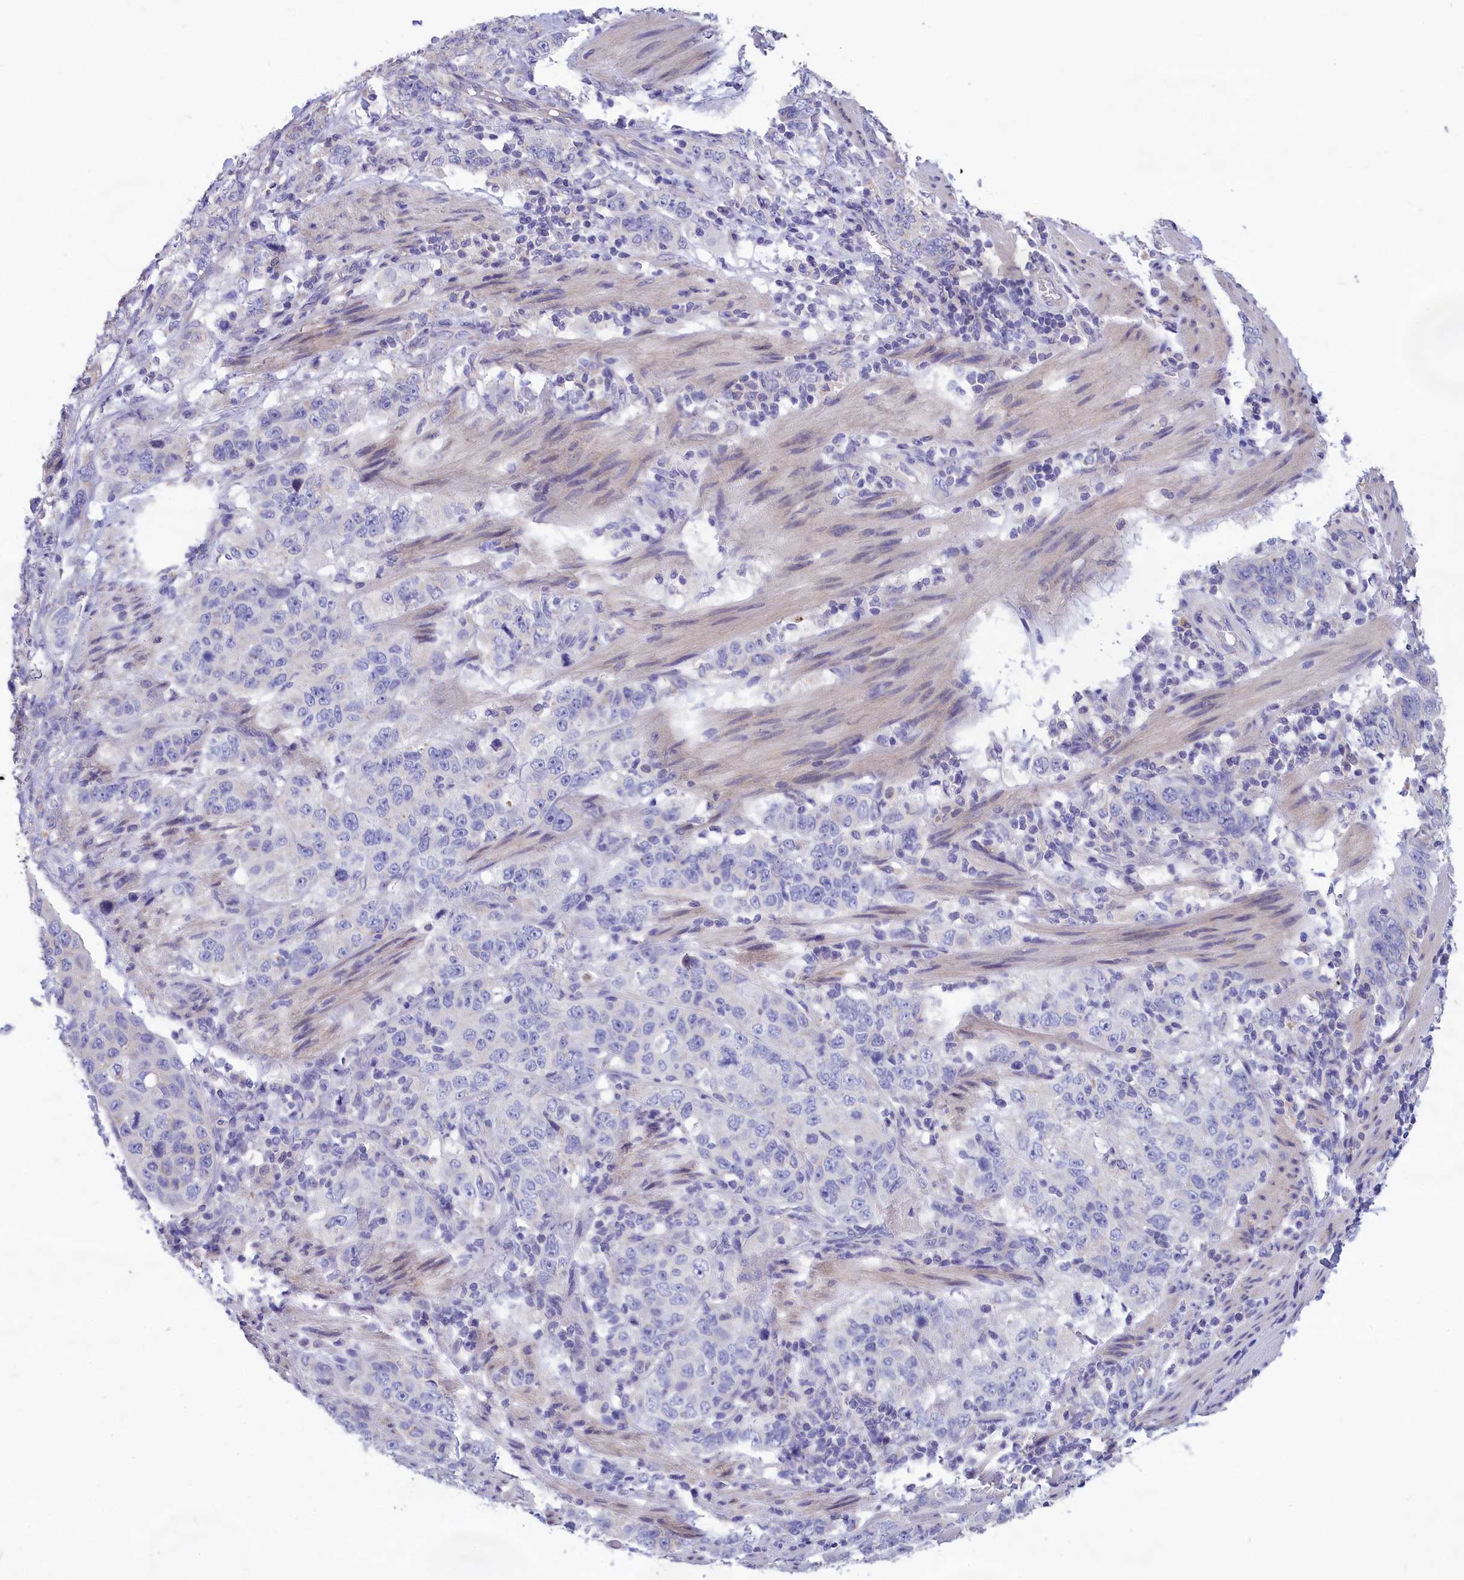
{"staining": {"intensity": "negative", "quantity": "none", "location": "none"}, "tissue": "stomach cancer", "cell_type": "Tumor cells", "image_type": "cancer", "snomed": [{"axis": "morphology", "description": "Adenocarcinoma, NOS"}, {"axis": "topography", "description": "Stomach"}], "caption": "A high-resolution histopathology image shows immunohistochemistry (IHC) staining of stomach cancer, which demonstrates no significant staining in tumor cells.", "gene": "CYP2U1", "patient": {"sex": "male", "age": 48}}